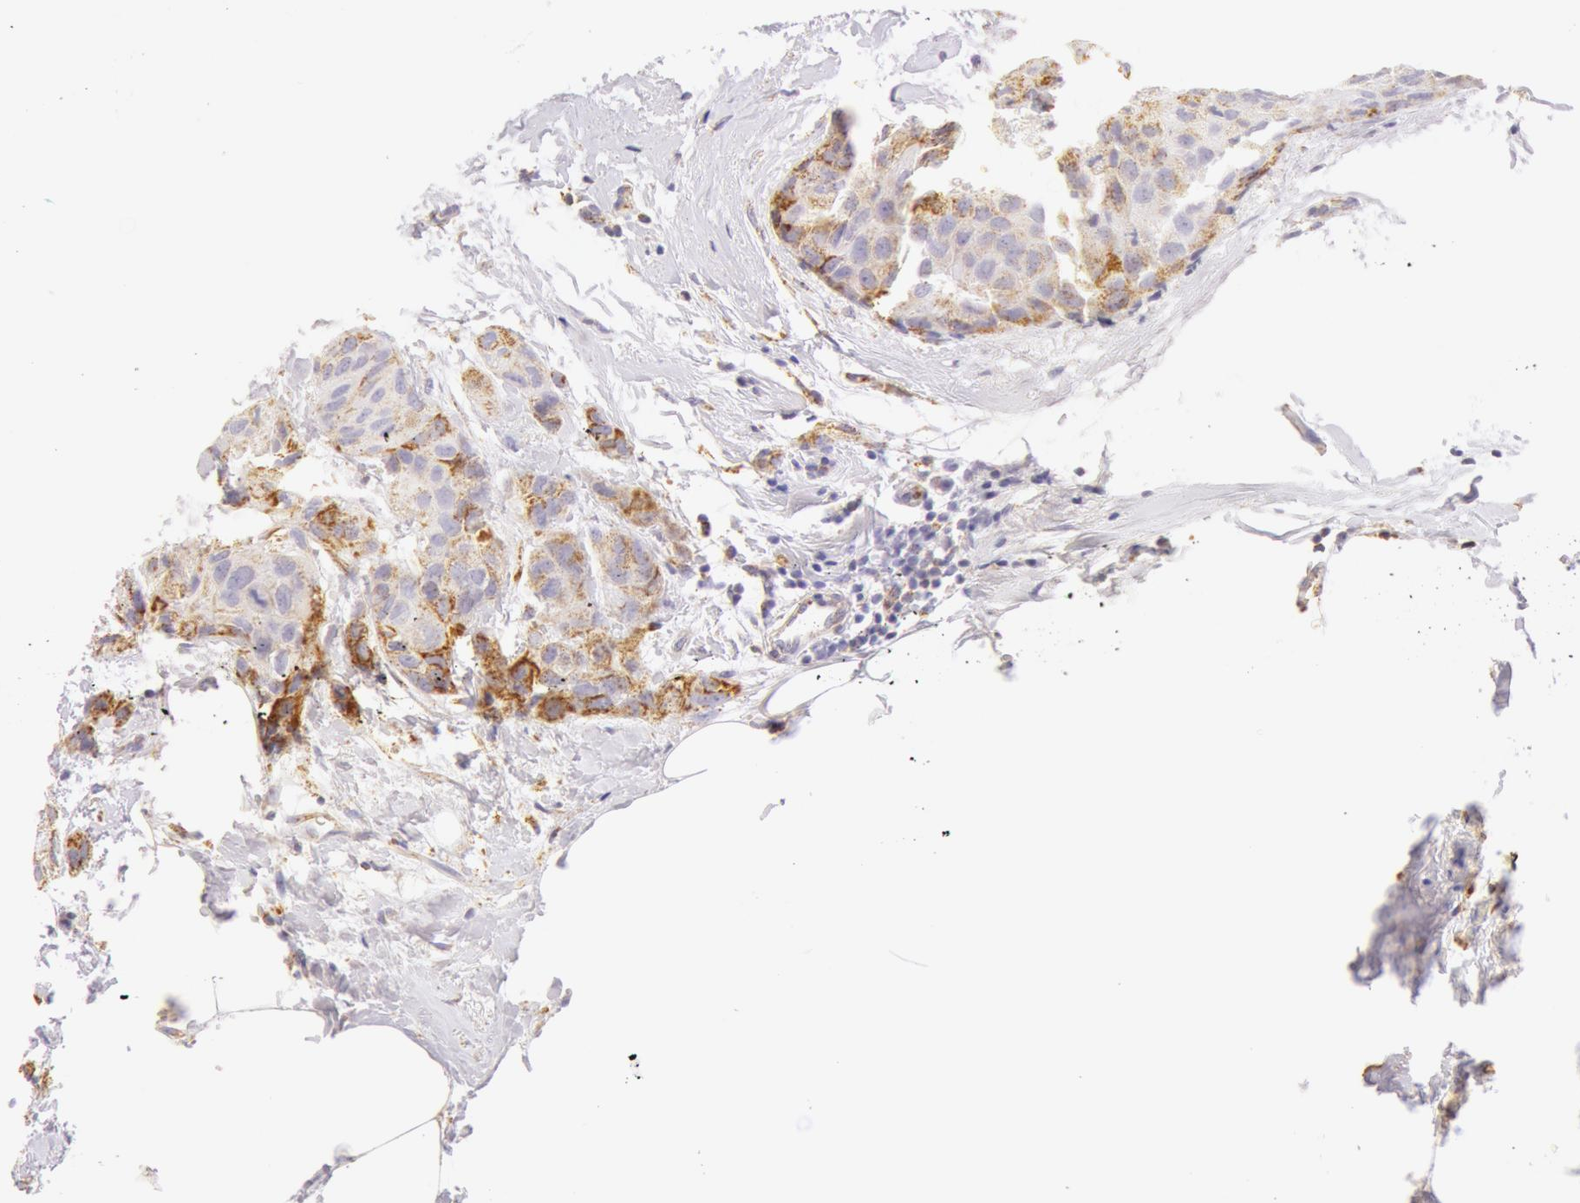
{"staining": {"intensity": "moderate", "quantity": "25%-75%", "location": "cytoplasmic/membranous"}, "tissue": "breast cancer", "cell_type": "Tumor cells", "image_type": "cancer", "snomed": [{"axis": "morphology", "description": "Duct carcinoma"}, {"axis": "topography", "description": "Breast"}], "caption": "A brown stain labels moderate cytoplasmic/membranous expression of a protein in human breast invasive ductal carcinoma tumor cells.", "gene": "ATP5F1B", "patient": {"sex": "female", "age": 68}}